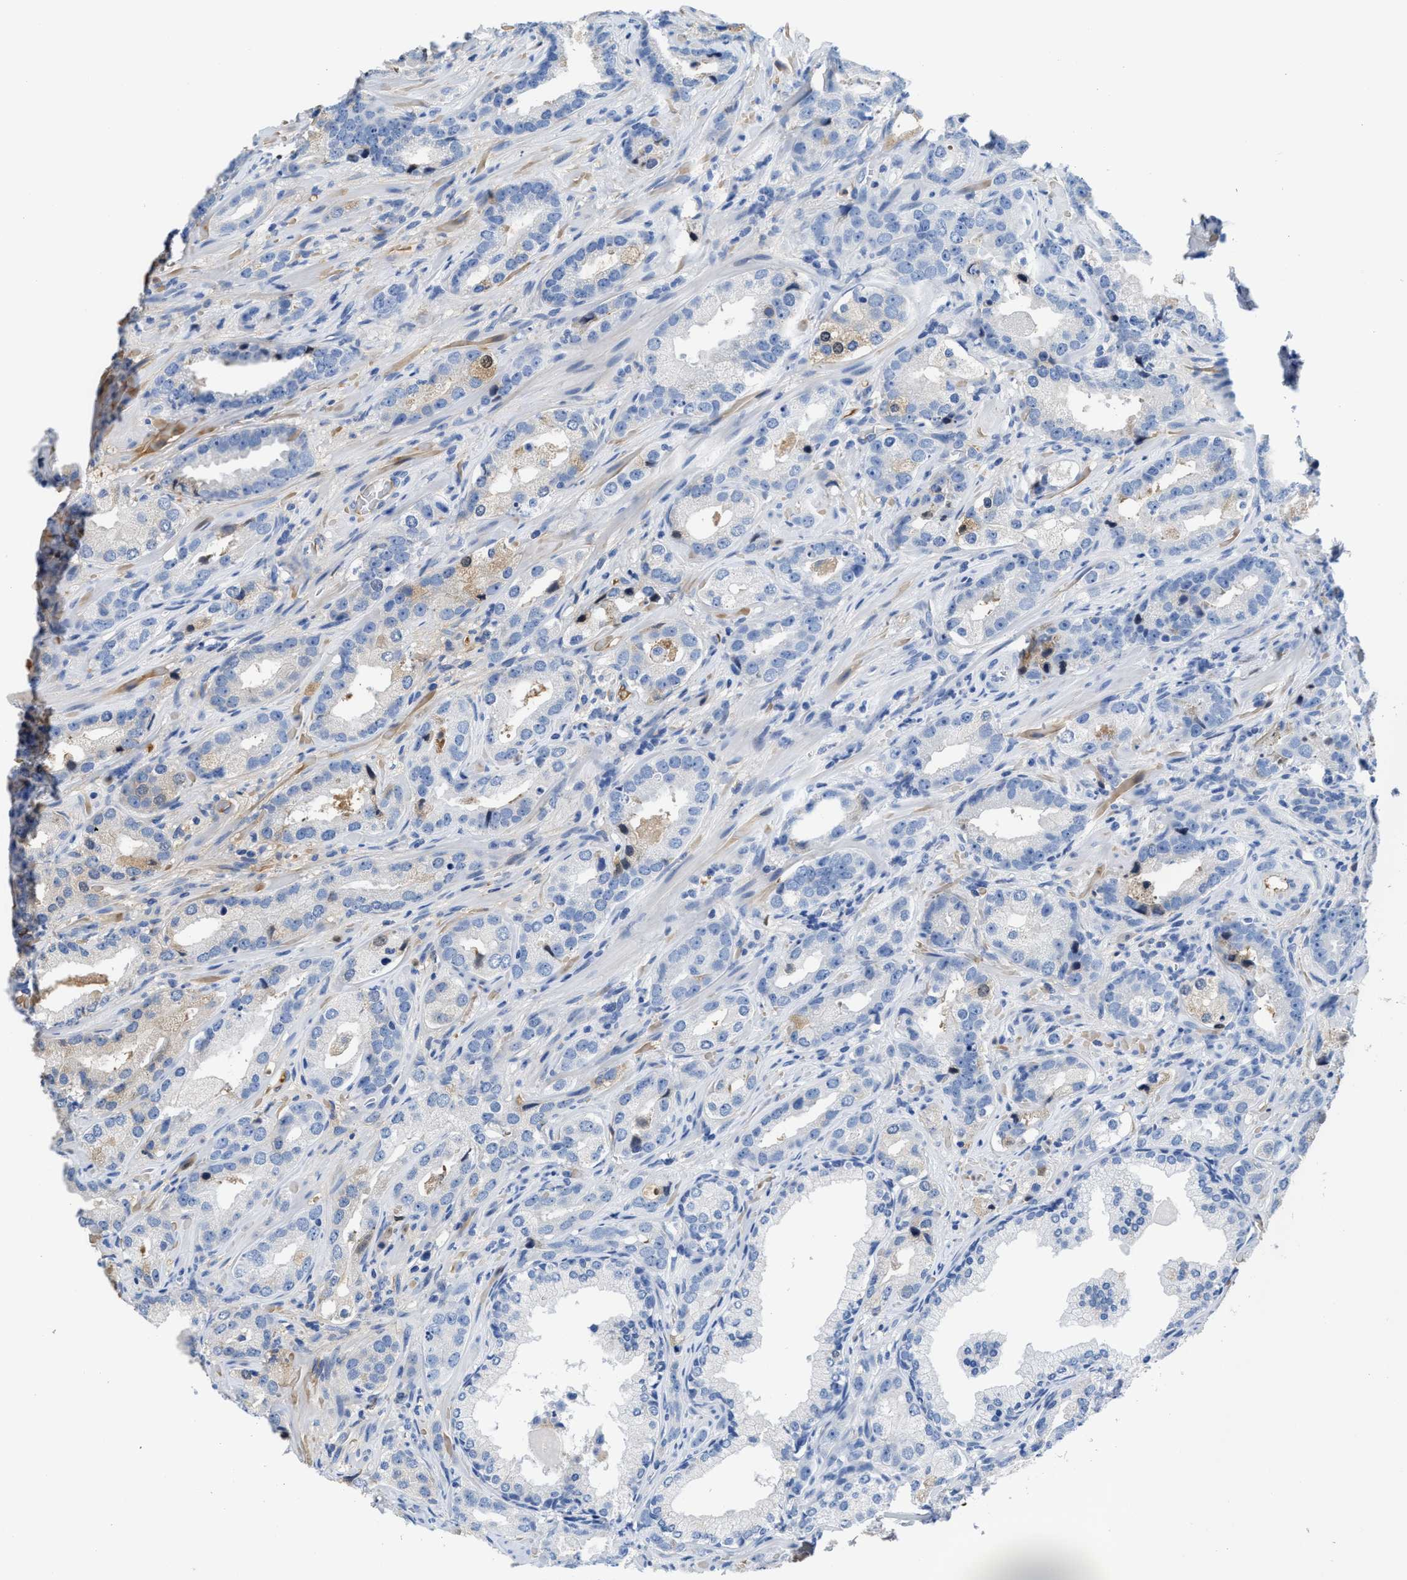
{"staining": {"intensity": "negative", "quantity": "none", "location": "none"}, "tissue": "prostate cancer", "cell_type": "Tumor cells", "image_type": "cancer", "snomed": [{"axis": "morphology", "description": "Adenocarcinoma, High grade"}, {"axis": "topography", "description": "Prostate"}], "caption": "A high-resolution micrograph shows immunohistochemistry (IHC) staining of prostate cancer (high-grade adenocarcinoma), which exhibits no significant positivity in tumor cells.", "gene": "GC", "patient": {"sex": "male", "age": 63}}